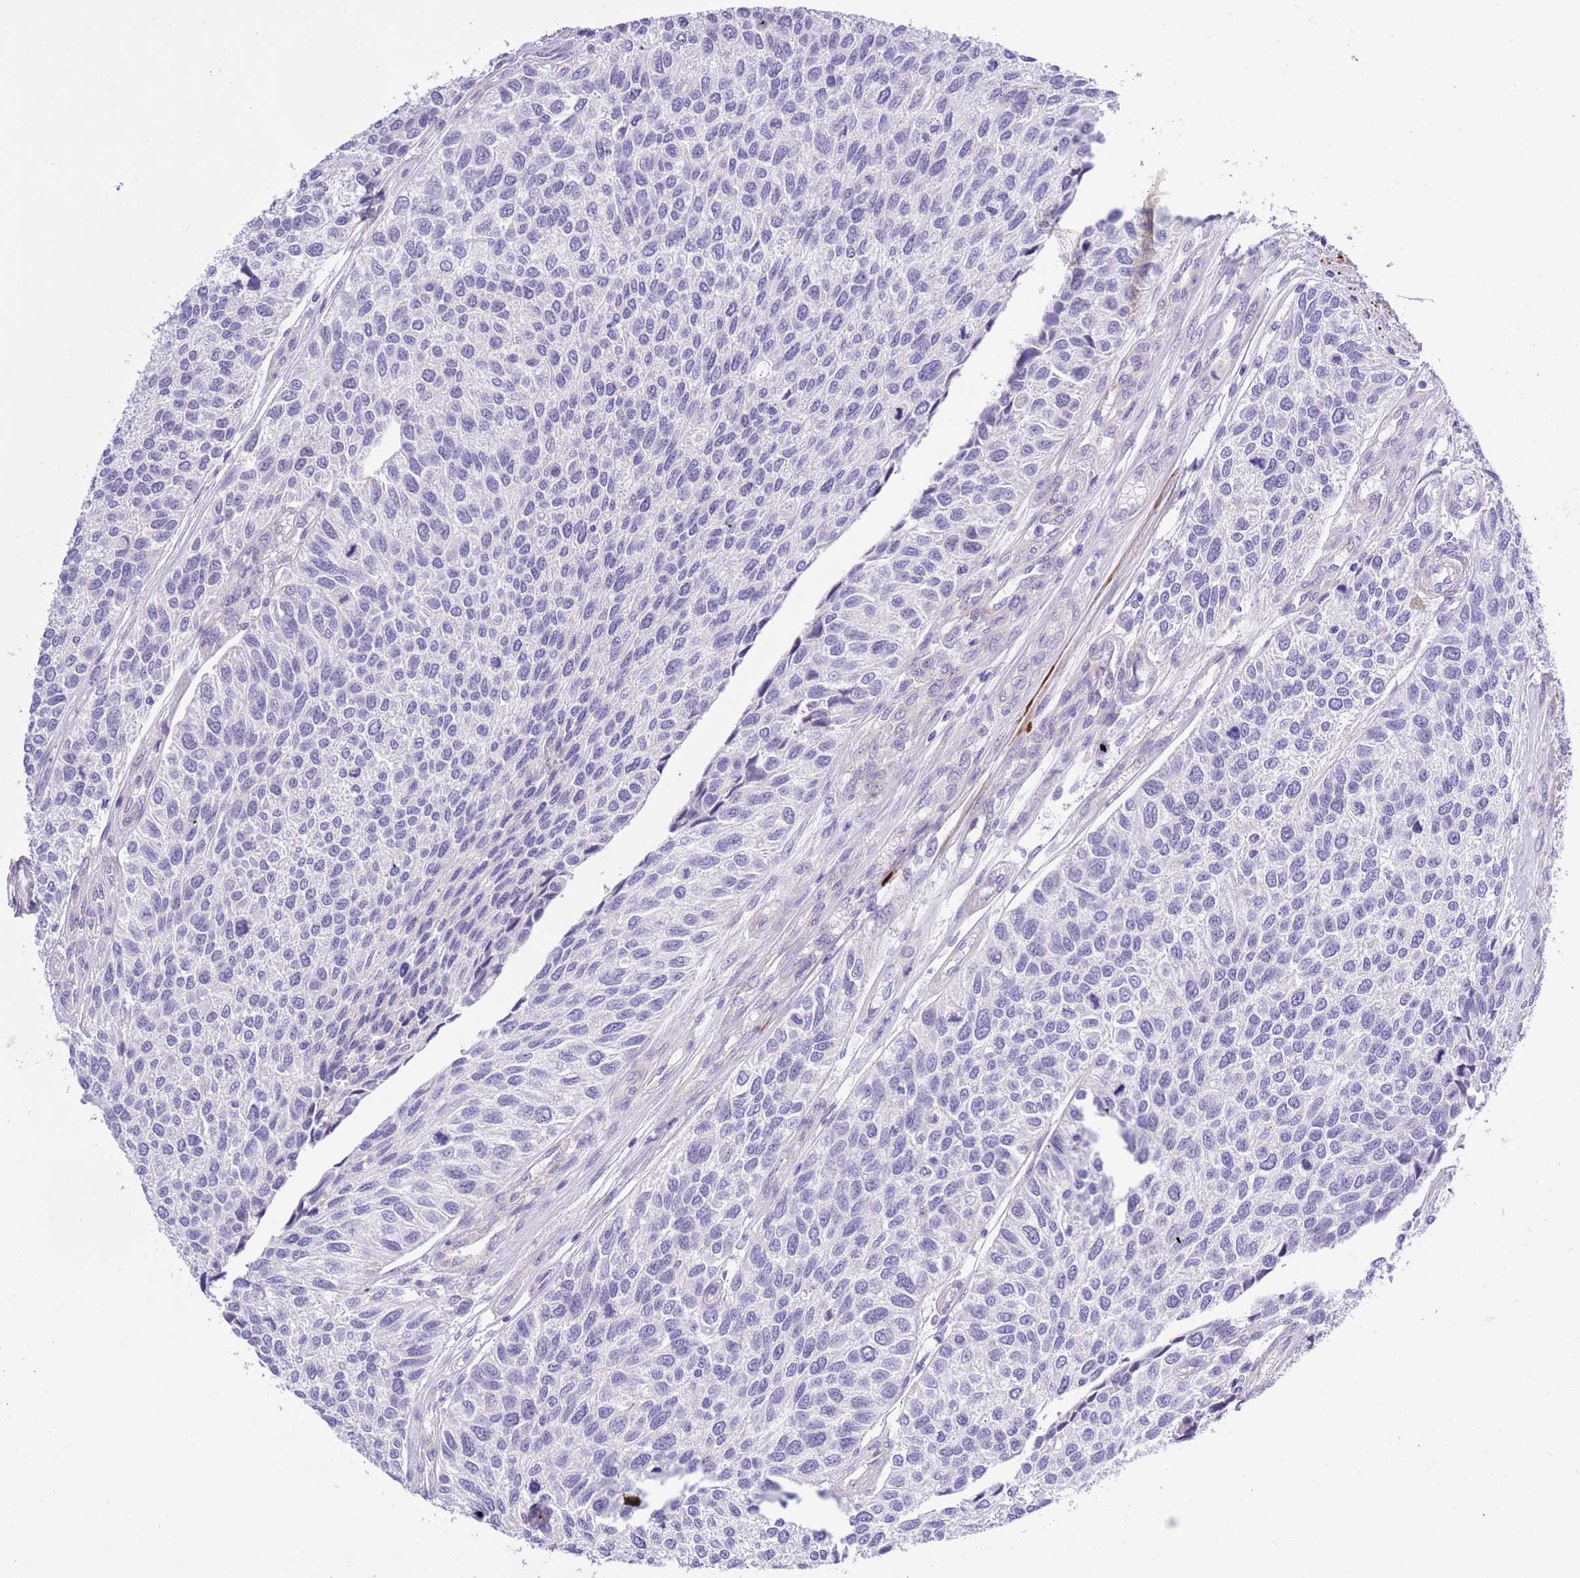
{"staining": {"intensity": "negative", "quantity": "none", "location": "none"}, "tissue": "urothelial cancer", "cell_type": "Tumor cells", "image_type": "cancer", "snomed": [{"axis": "morphology", "description": "Urothelial carcinoma, NOS"}, {"axis": "topography", "description": "Urinary bladder"}], "caption": "IHC of human transitional cell carcinoma demonstrates no staining in tumor cells. The staining is performed using DAB brown chromogen with nuclei counter-stained in using hematoxylin.", "gene": "NET1", "patient": {"sex": "male", "age": 55}}